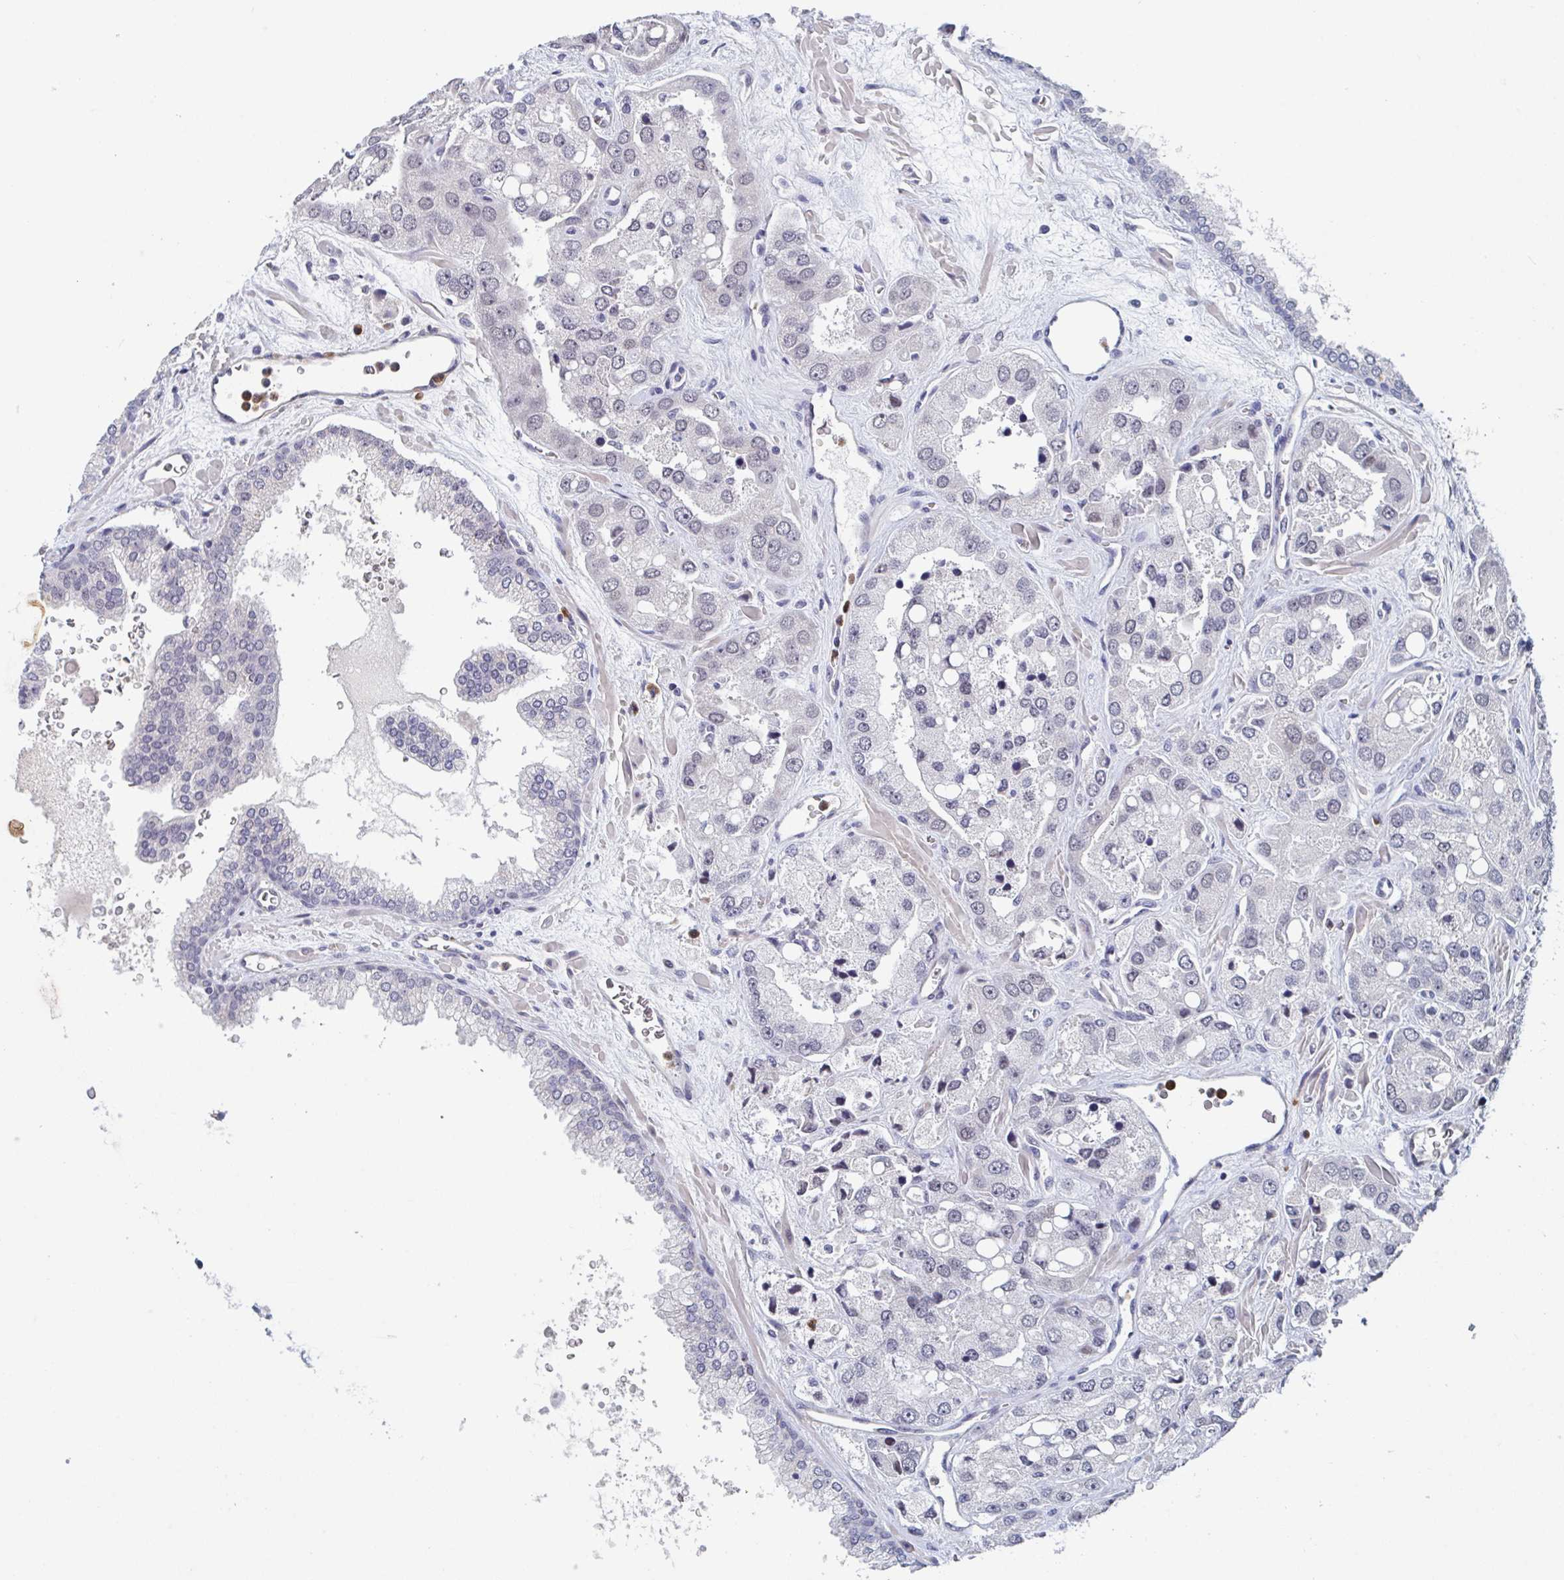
{"staining": {"intensity": "negative", "quantity": "none", "location": "none"}, "tissue": "prostate cancer", "cell_type": "Tumor cells", "image_type": "cancer", "snomed": [{"axis": "morphology", "description": "Normal tissue, NOS"}, {"axis": "morphology", "description": "Adenocarcinoma, High grade"}, {"axis": "topography", "description": "Prostate"}, {"axis": "topography", "description": "Peripheral nerve tissue"}], "caption": "Immunohistochemical staining of human high-grade adenocarcinoma (prostate) reveals no significant positivity in tumor cells.", "gene": "RNF212", "patient": {"sex": "male", "age": 68}}